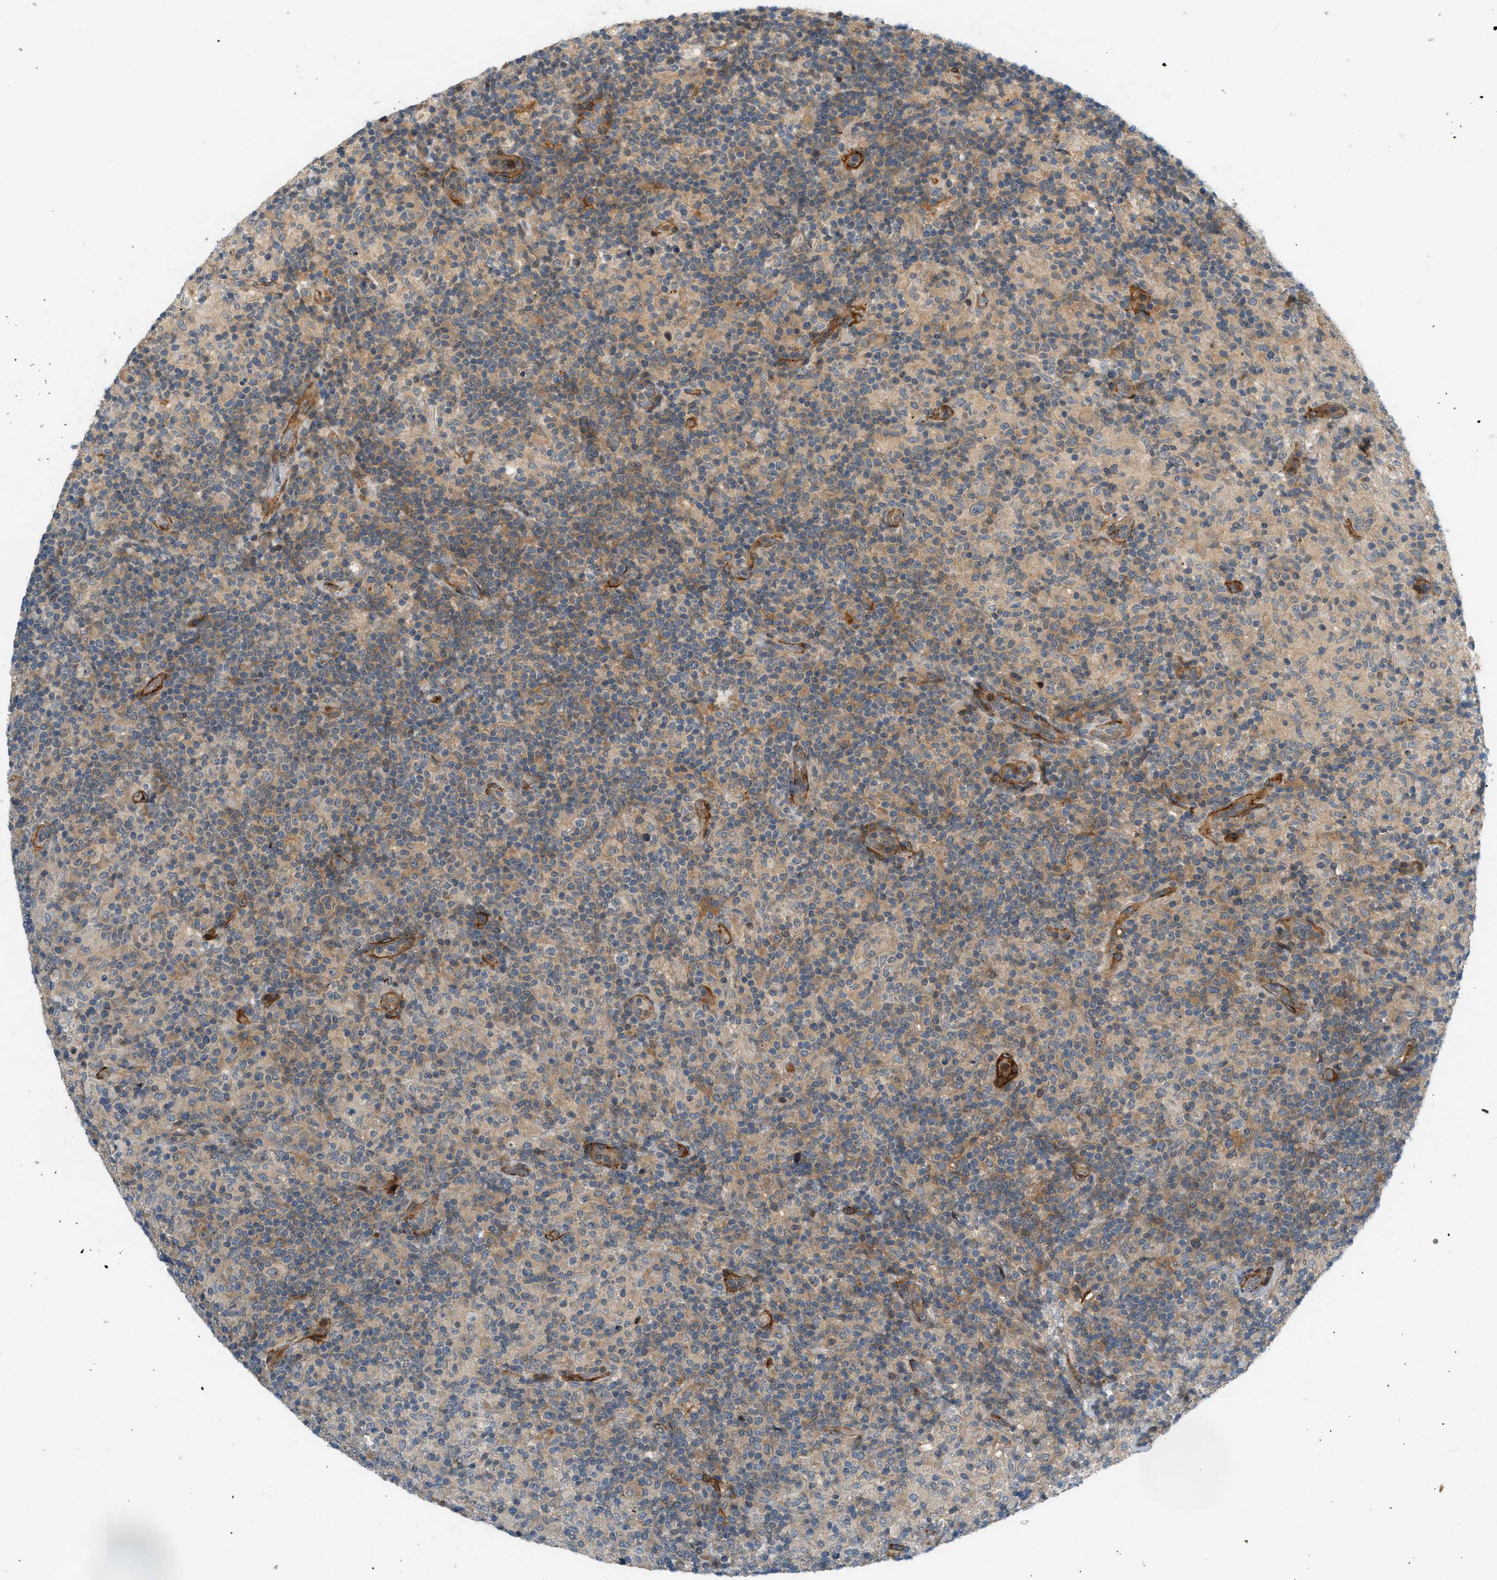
{"staining": {"intensity": "weak", "quantity": ">75%", "location": "cytoplasmic/membranous"}, "tissue": "lymphoma", "cell_type": "Tumor cells", "image_type": "cancer", "snomed": [{"axis": "morphology", "description": "Hodgkin's disease, NOS"}, {"axis": "topography", "description": "Lymph node"}], "caption": "A brown stain shows weak cytoplasmic/membranous positivity of a protein in lymphoma tumor cells.", "gene": "EDNRA", "patient": {"sex": "male", "age": 70}}